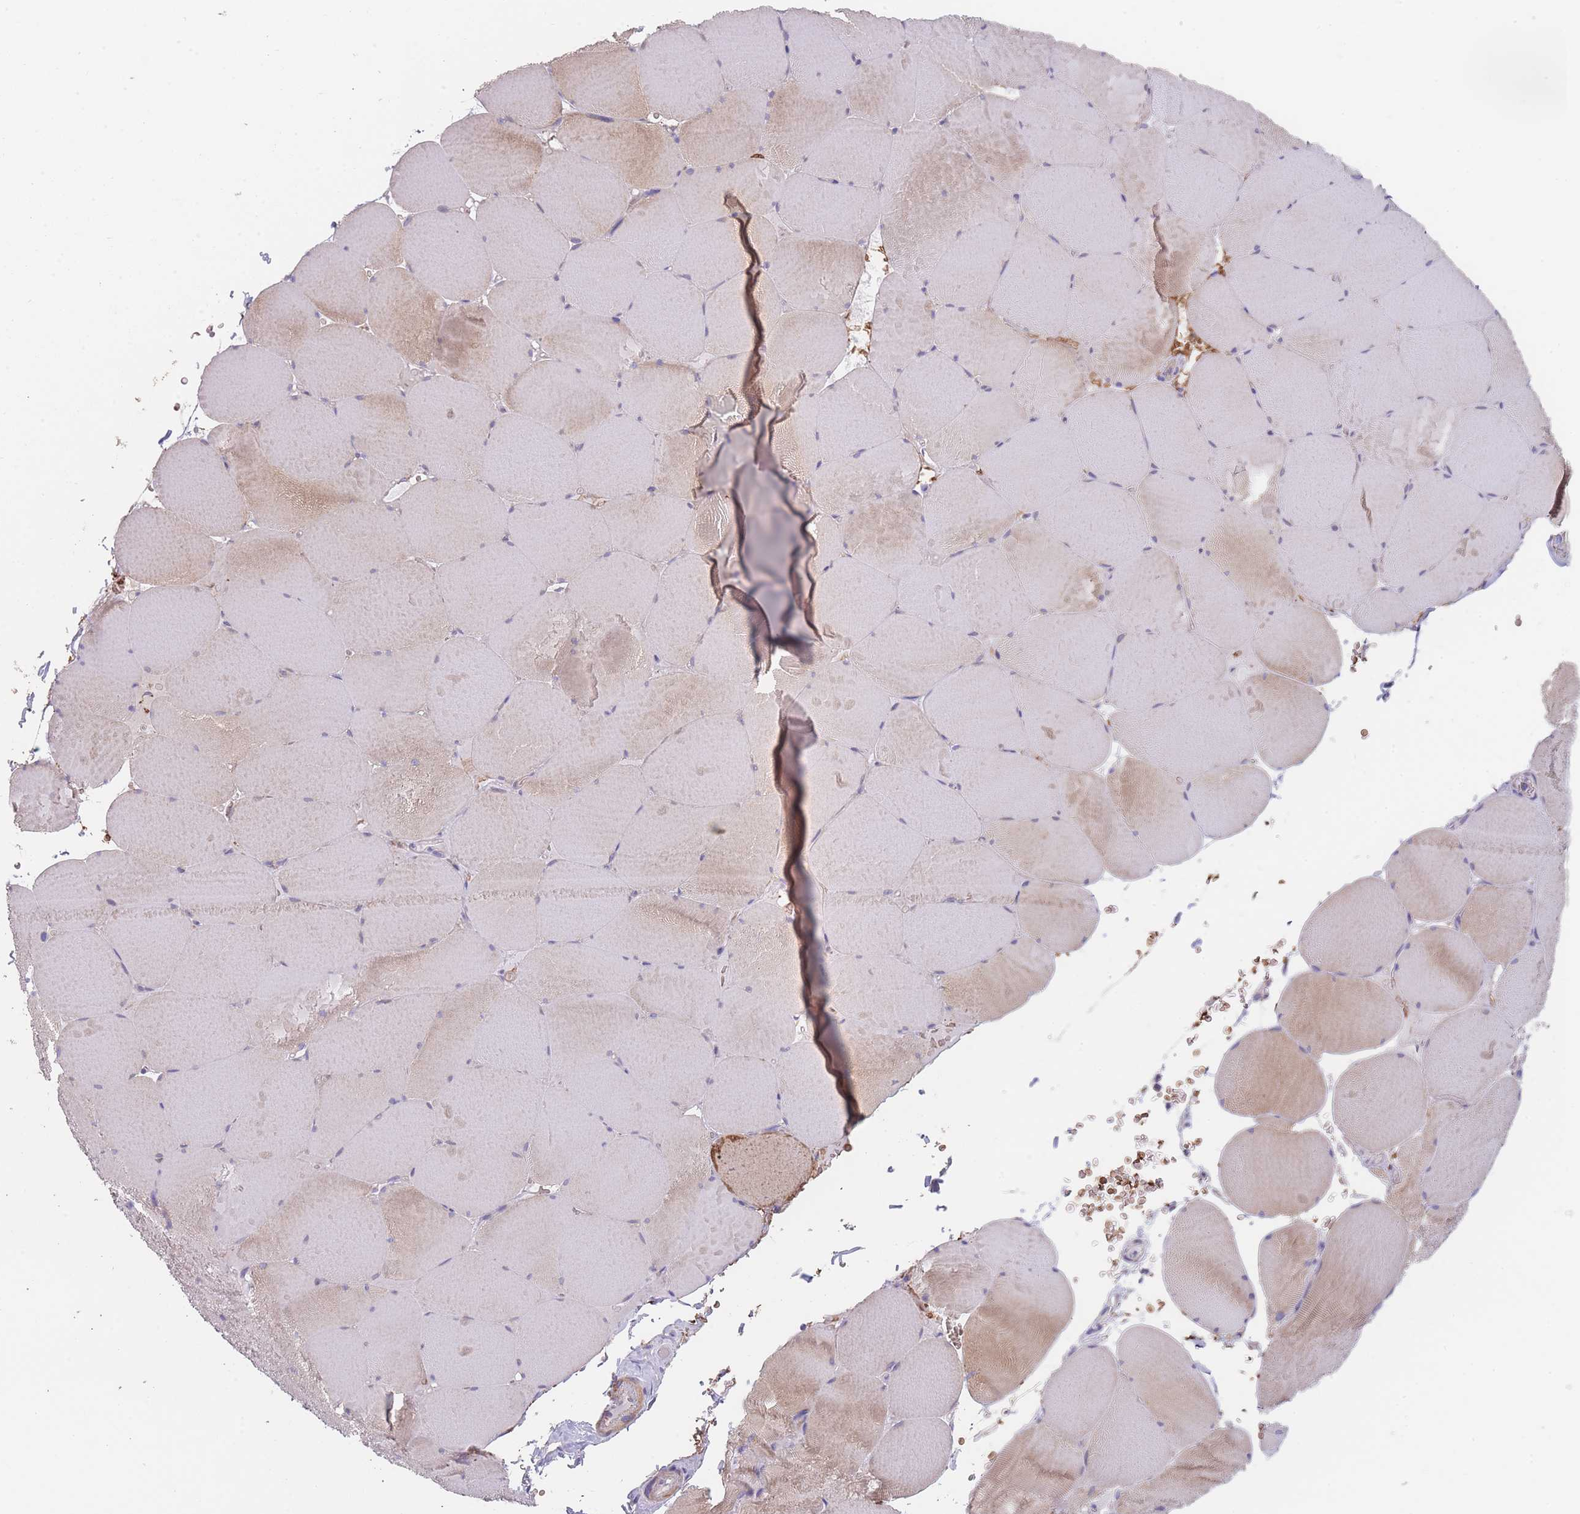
{"staining": {"intensity": "moderate", "quantity": "25%-75%", "location": "cytoplasmic/membranous"}, "tissue": "skeletal muscle", "cell_type": "Myocytes", "image_type": "normal", "snomed": [{"axis": "morphology", "description": "Normal tissue, NOS"}, {"axis": "topography", "description": "Skeletal muscle"}, {"axis": "topography", "description": "Head-Neck"}], "caption": "Human skeletal muscle stained for a protein (brown) shows moderate cytoplasmic/membranous positive expression in approximately 25%-75% of myocytes.", "gene": "SMPD4", "patient": {"sex": "male", "age": 66}}